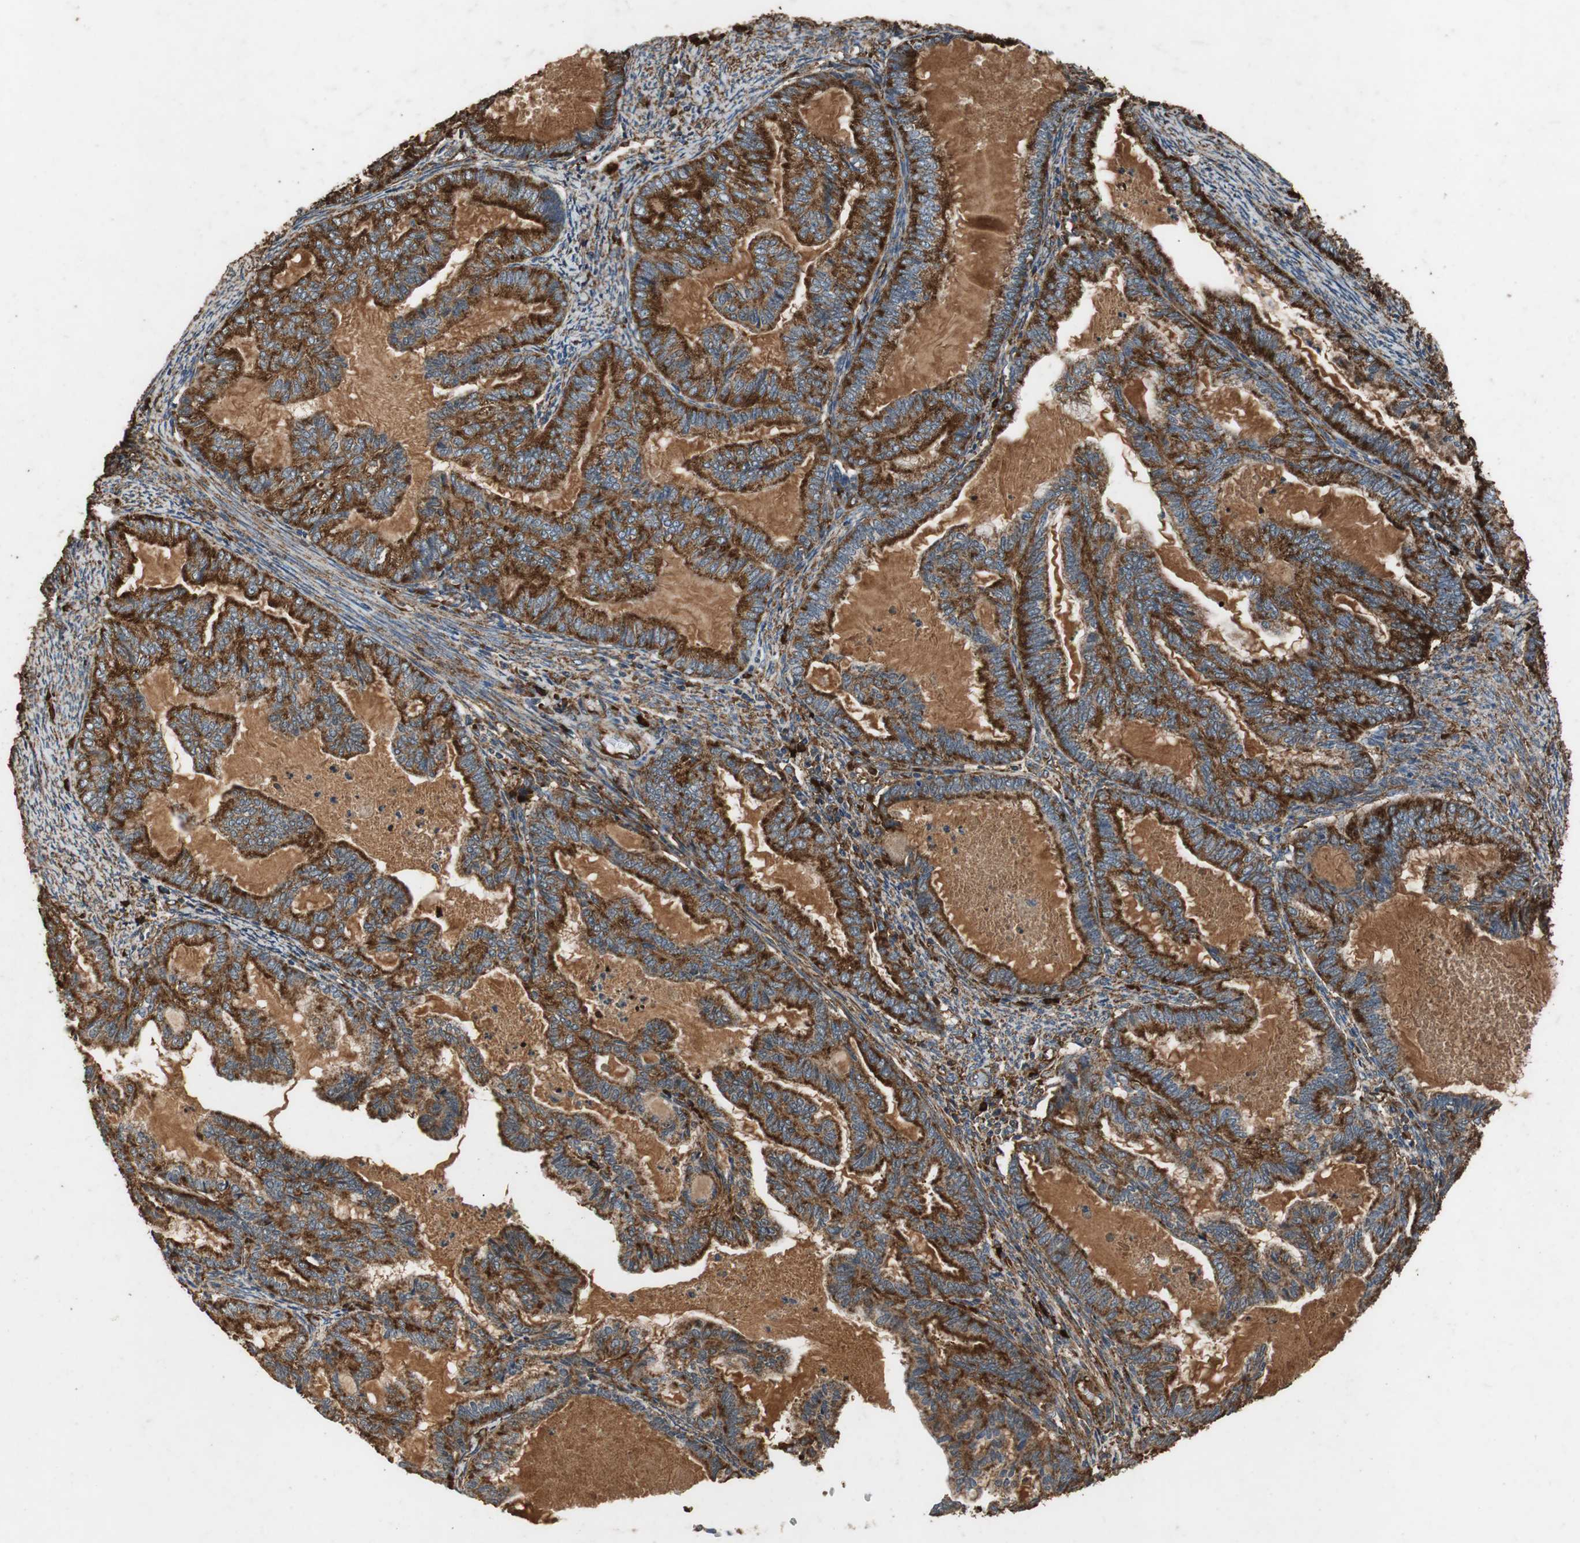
{"staining": {"intensity": "strong", "quantity": ">75%", "location": "cytoplasmic/membranous"}, "tissue": "cervical cancer", "cell_type": "Tumor cells", "image_type": "cancer", "snomed": [{"axis": "morphology", "description": "Normal tissue, NOS"}, {"axis": "morphology", "description": "Adenocarcinoma, NOS"}, {"axis": "topography", "description": "Cervix"}, {"axis": "topography", "description": "Endometrium"}], "caption": "Strong cytoplasmic/membranous protein expression is present in approximately >75% of tumor cells in cervical adenocarcinoma. (DAB (3,3'-diaminobenzidine) IHC with brightfield microscopy, high magnification).", "gene": "NAA10", "patient": {"sex": "female", "age": 86}}